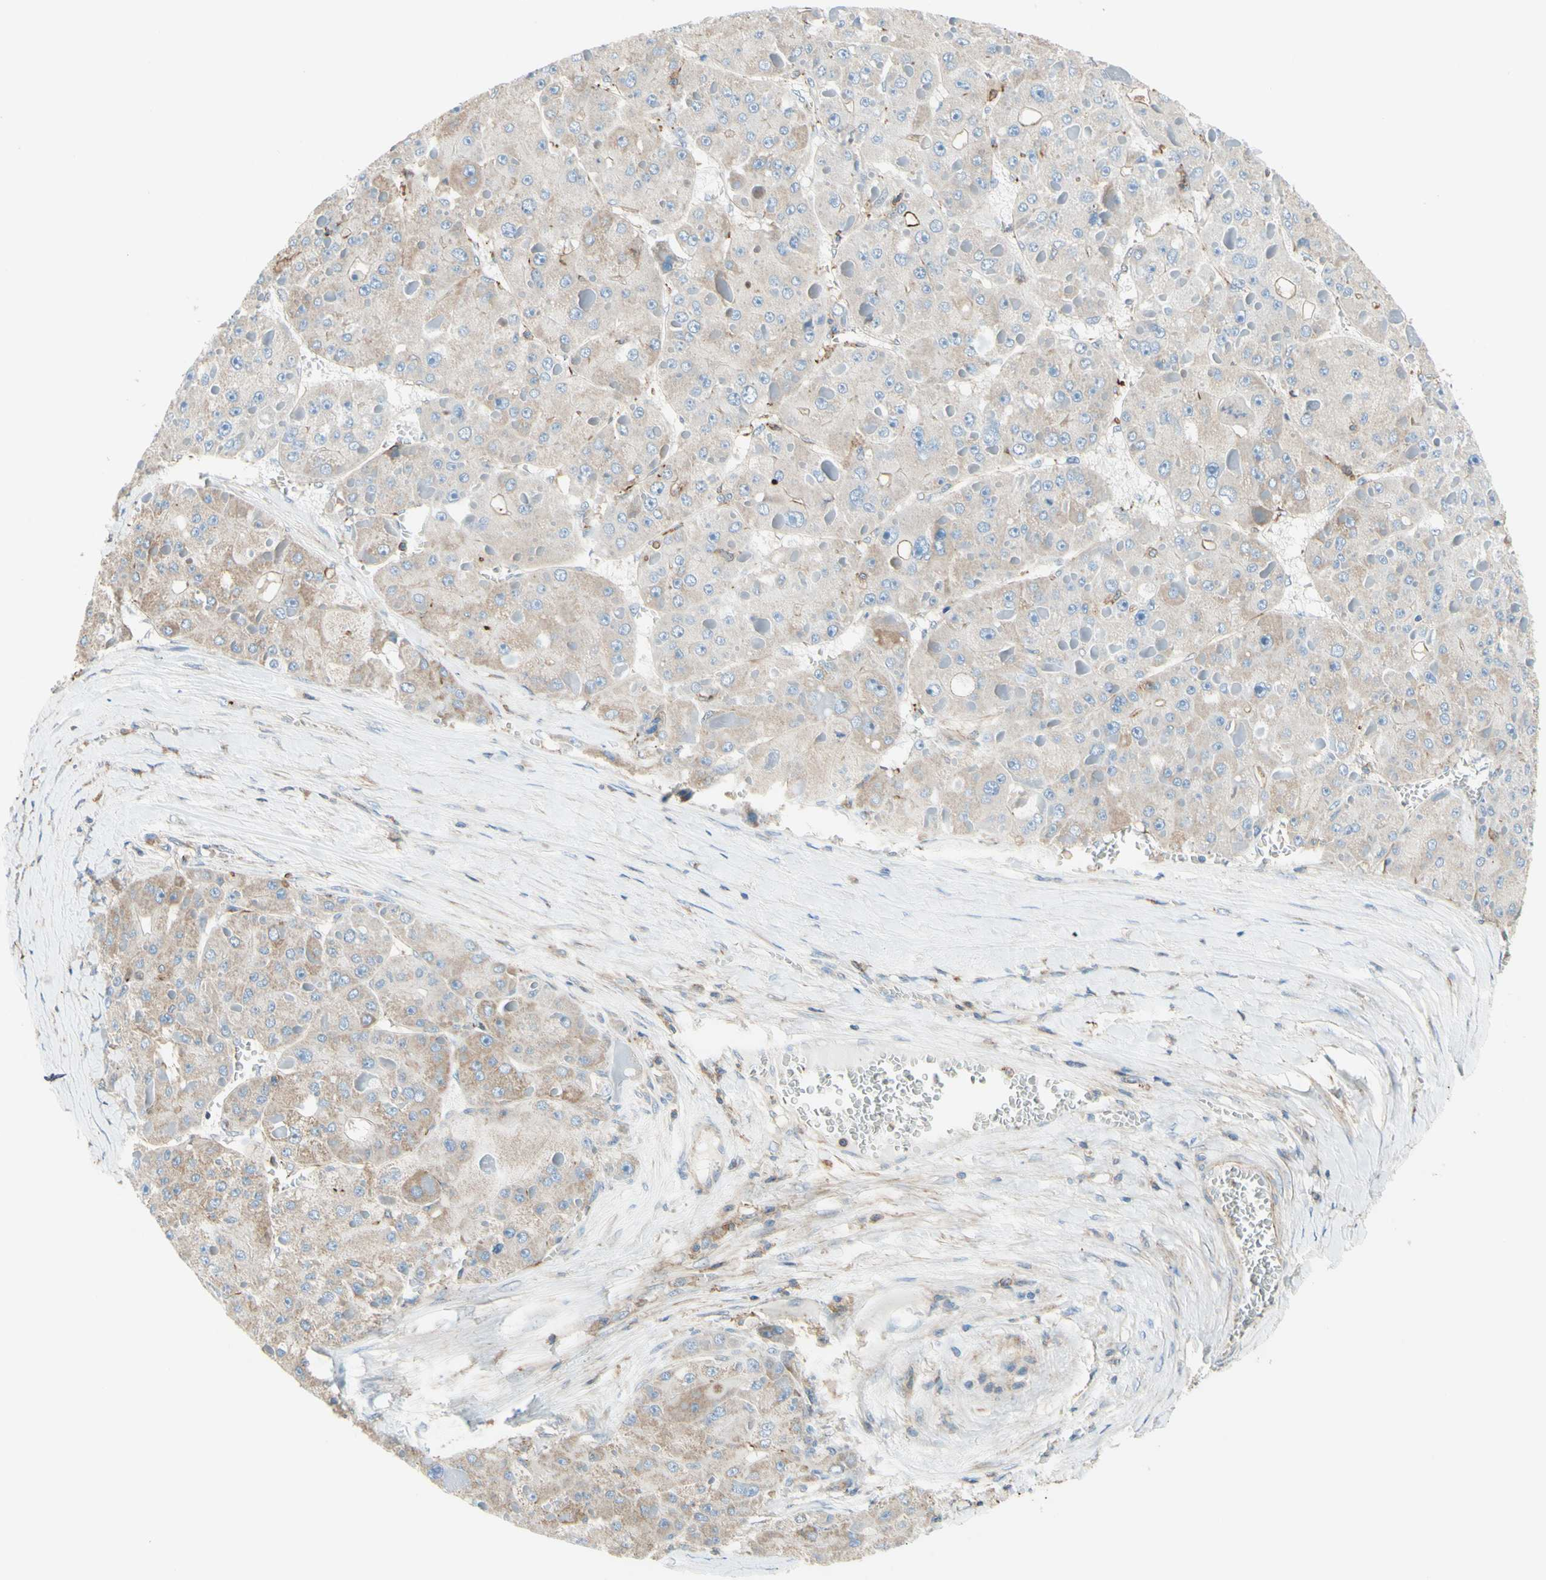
{"staining": {"intensity": "weak", "quantity": "25%-75%", "location": "cytoplasmic/membranous"}, "tissue": "liver cancer", "cell_type": "Tumor cells", "image_type": "cancer", "snomed": [{"axis": "morphology", "description": "Carcinoma, Hepatocellular, NOS"}, {"axis": "topography", "description": "Liver"}], "caption": "Protein staining shows weak cytoplasmic/membranous expression in about 25%-75% of tumor cells in liver cancer.", "gene": "SEMA4C", "patient": {"sex": "female", "age": 73}}